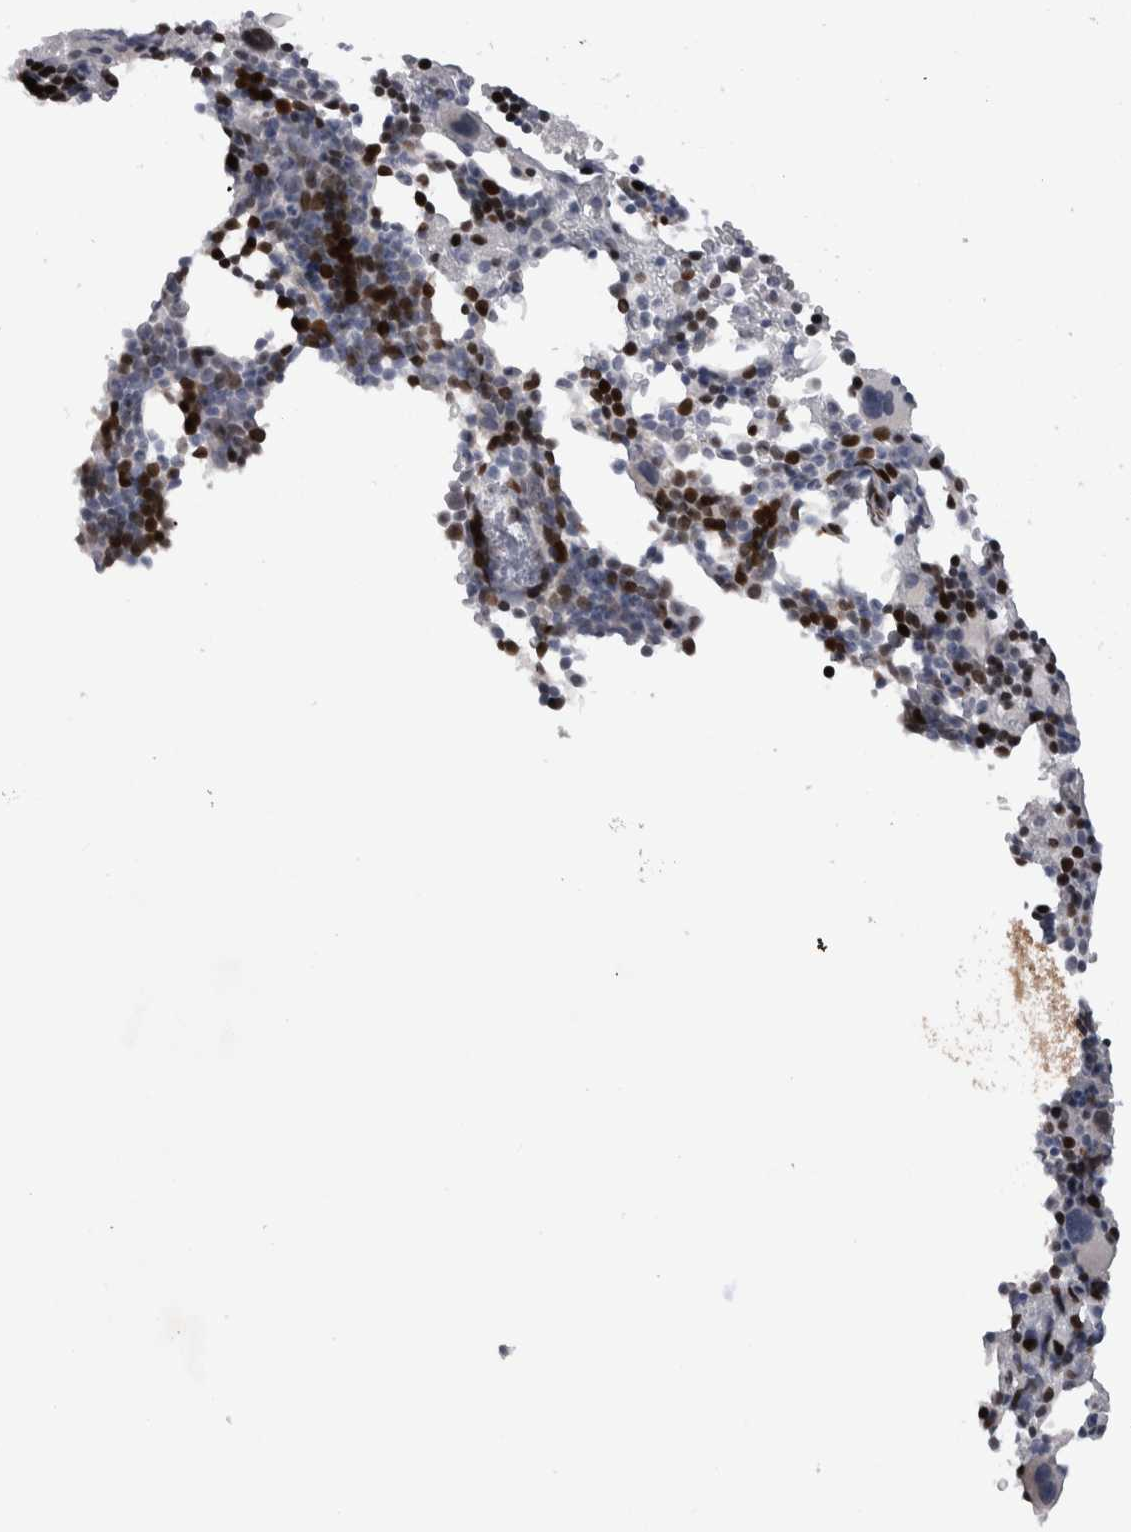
{"staining": {"intensity": "strong", "quantity": "25%-75%", "location": "nuclear"}, "tissue": "bone marrow", "cell_type": "Hematopoietic cells", "image_type": "normal", "snomed": [{"axis": "morphology", "description": "Normal tissue, NOS"}, {"axis": "morphology", "description": "Inflammation, NOS"}, {"axis": "topography", "description": "Bone marrow"}], "caption": "Immunohistochemistry photomicrograph of normal bone marrow: bone marrow stained using immunohistochemistry (IHC) shows high levels of strong protein expression localized specifically in the nuclear of hematopoietic cells, appearing as a nuclear brown color.", "gene": "KIF18B", "patient": {"sex": "male", "age": 31}}